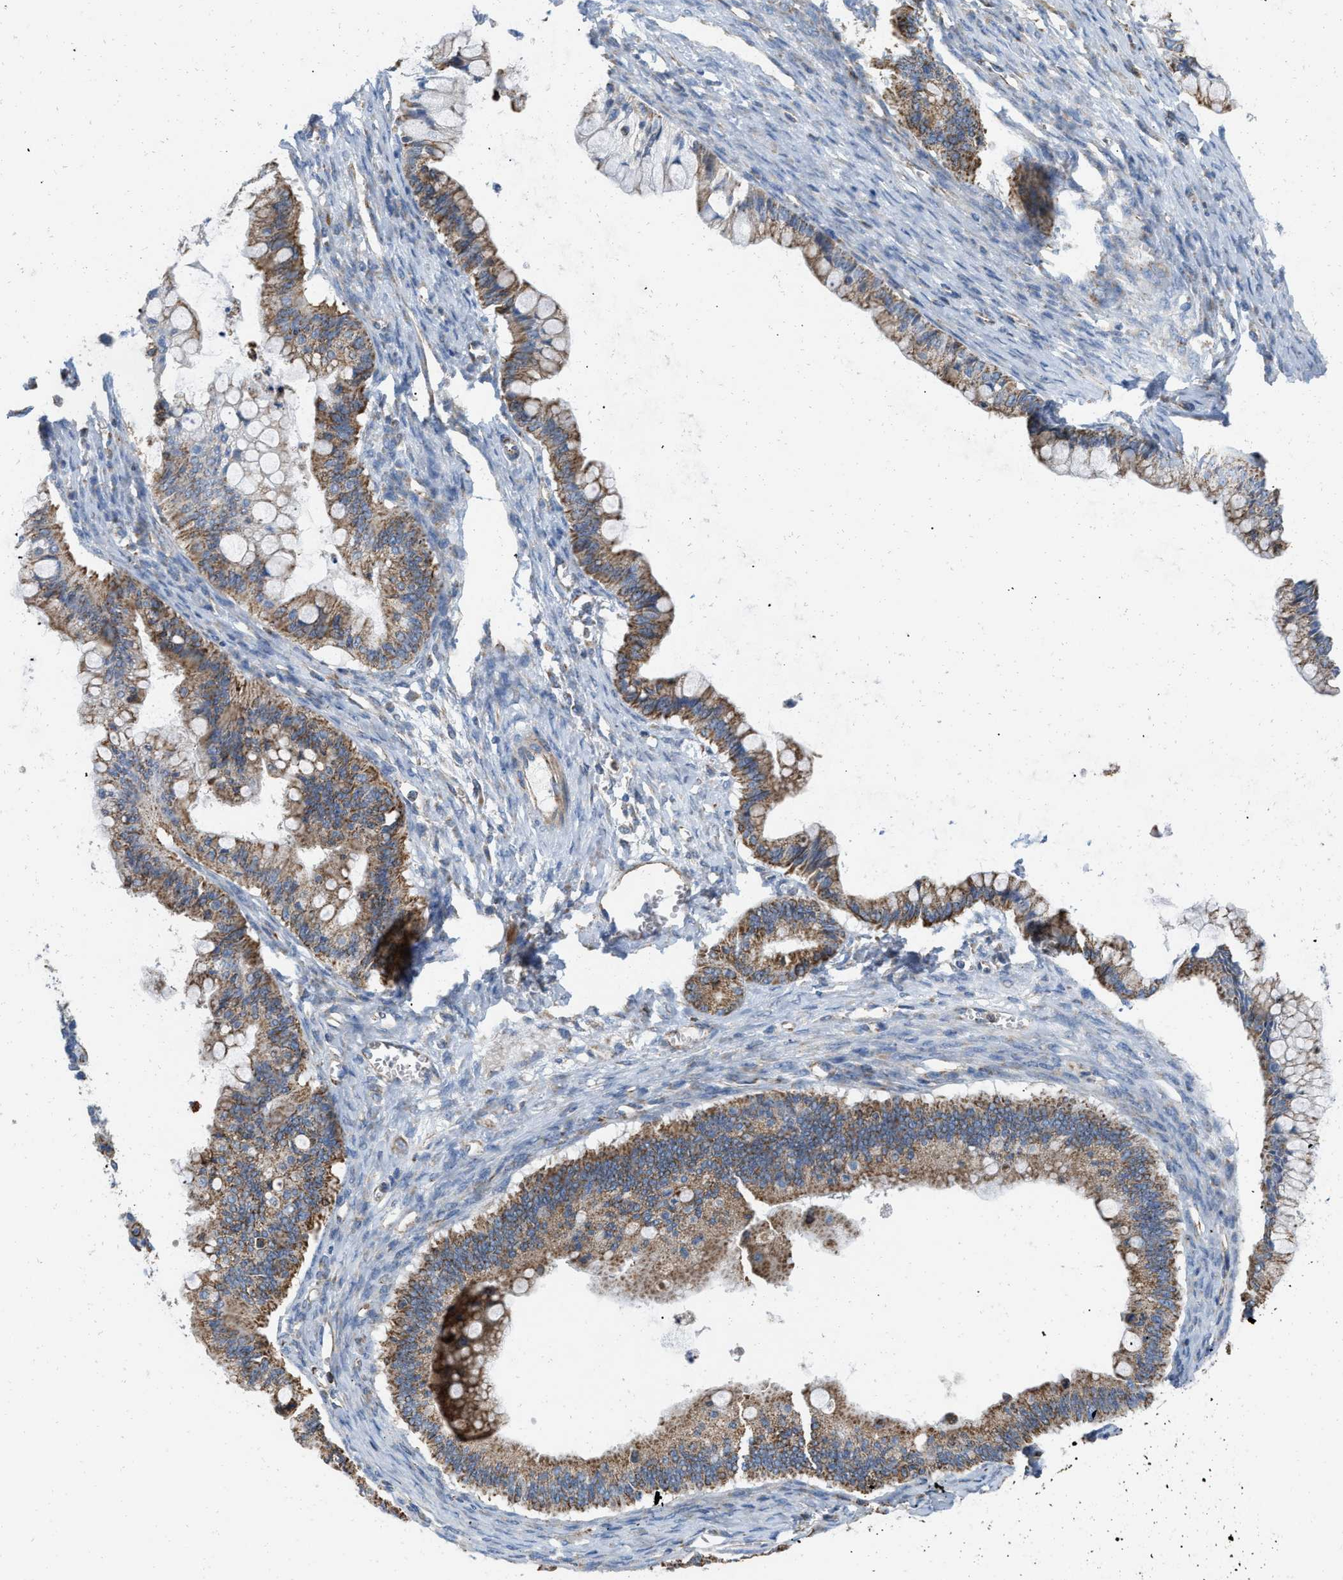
{"staining": {"intensity": "moderate", "quantity": "25%-75%", "location": "cytoplasmic/membranous"}, "tissue": "ovarian cancer", "cell_type": "Tumor cells", "image_type": "cancer", "snomed": [{"axis": "morphology", "description": "Cystadenocarcinoma, mucinous, NOS"}, {"axis": "topography", "description": "Ovary"}], "caption": "Moderate cytoplasmic/membranous protein staining is seen in about 25%-75% of tumor cells in ovarian cancer (mucinous cystadenocarcinoma). The protein of interest is stained brown, and the nuclei are stained in blue (DAB (3,3'-diaminobenzidine) IHC with brightfield microscopy, high magnification).", "gene": "GRB10", "patient": {"sex": "female", "age": 57}}